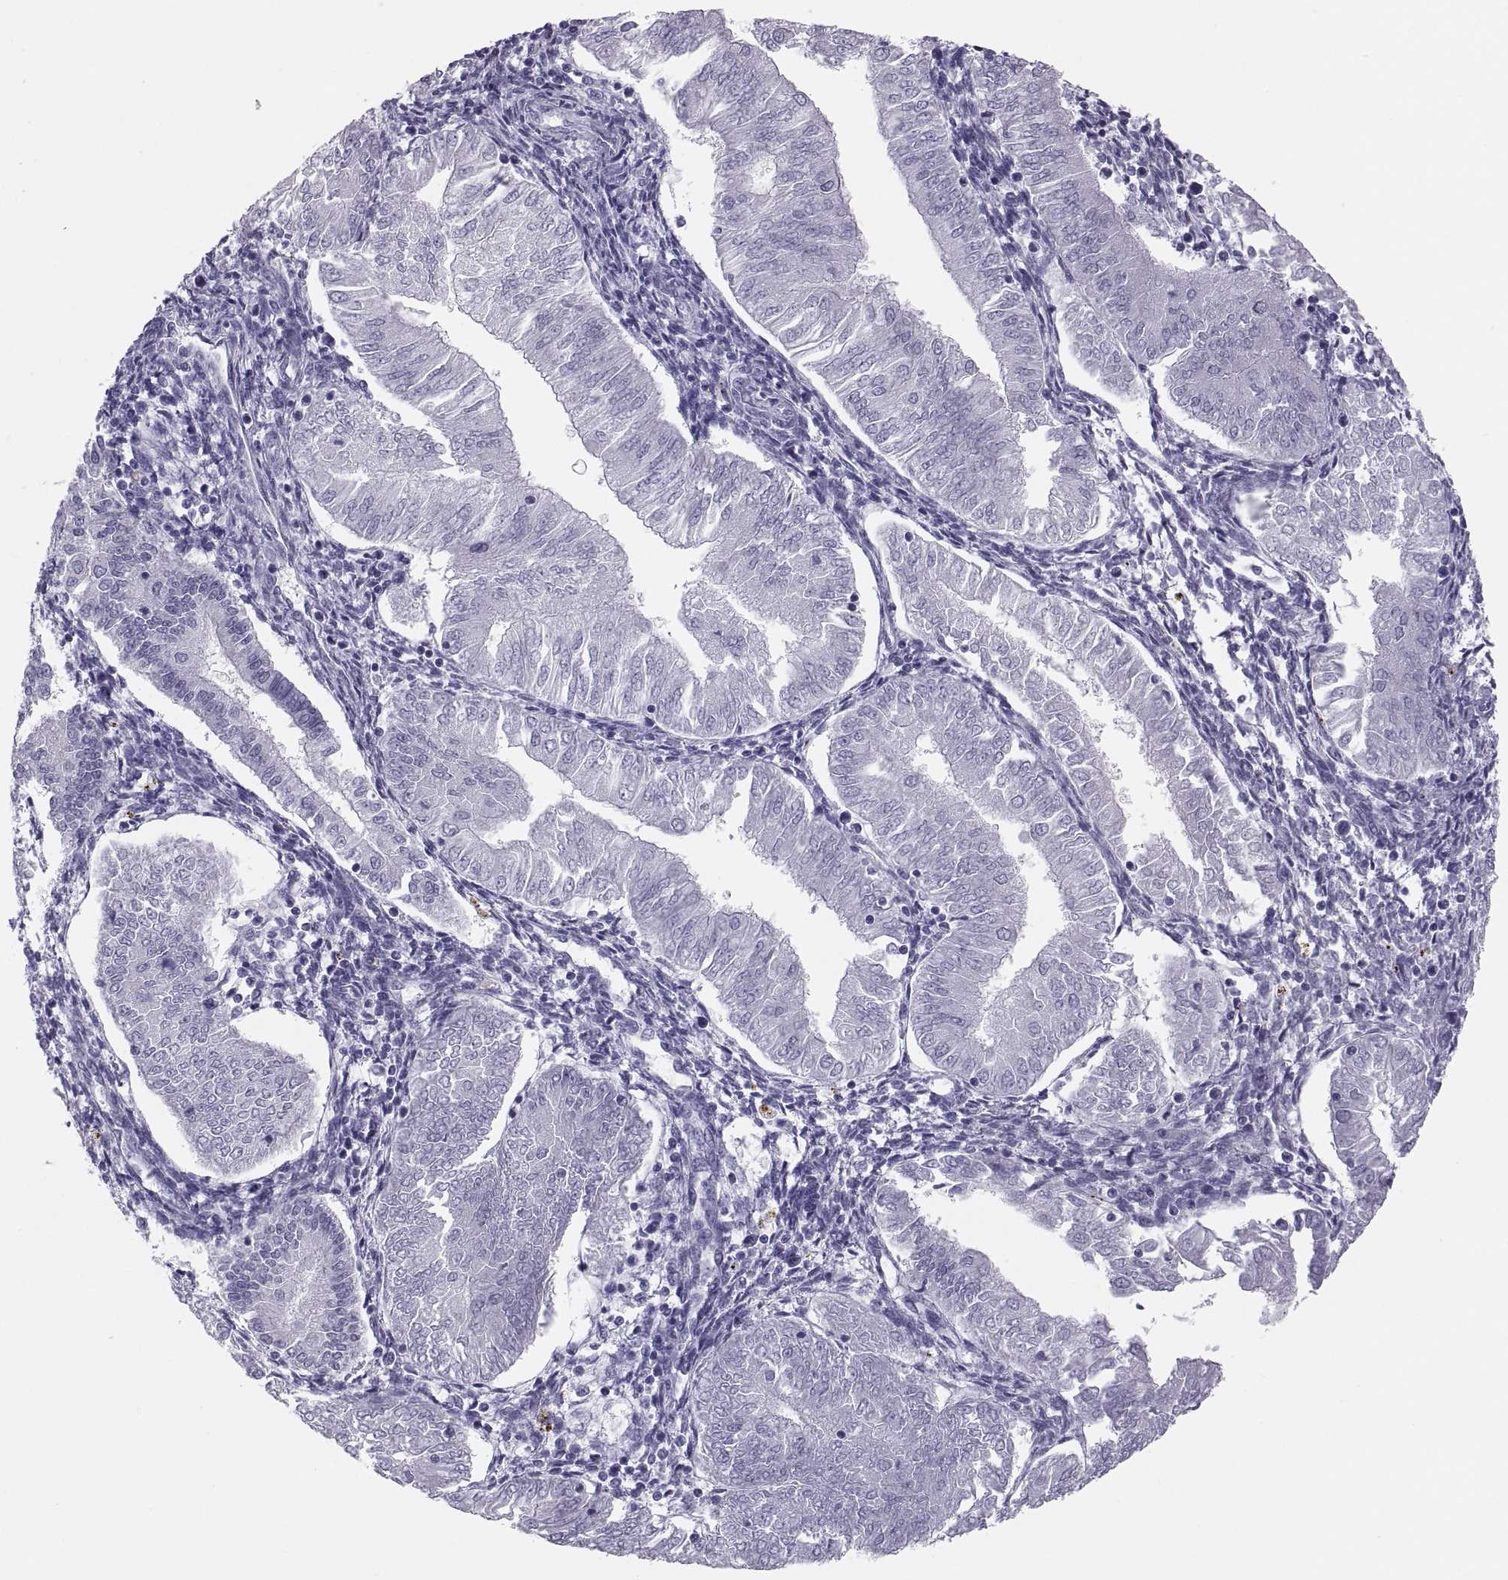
{"staining": {"intensity": "negative", "quantity": "none", "location": "none"}, "tissue": "endometrial cancer", "cell_type": "Tumor cells", "image_type": "cancer", "snomed": [{"axis": "morphology", "description": "Adenocarcinoma, NOS"}, {"axis": "topography", "description": "Endometrium"}], "caption": "A high-resolution photomicrograph shows immunohistochemistry staining of endometrial cancer (adenocarcinoma), which displays no significant expression in tumor cells.", "gene": "PAX2", "patient": {"sex": "female", "age": 53}}